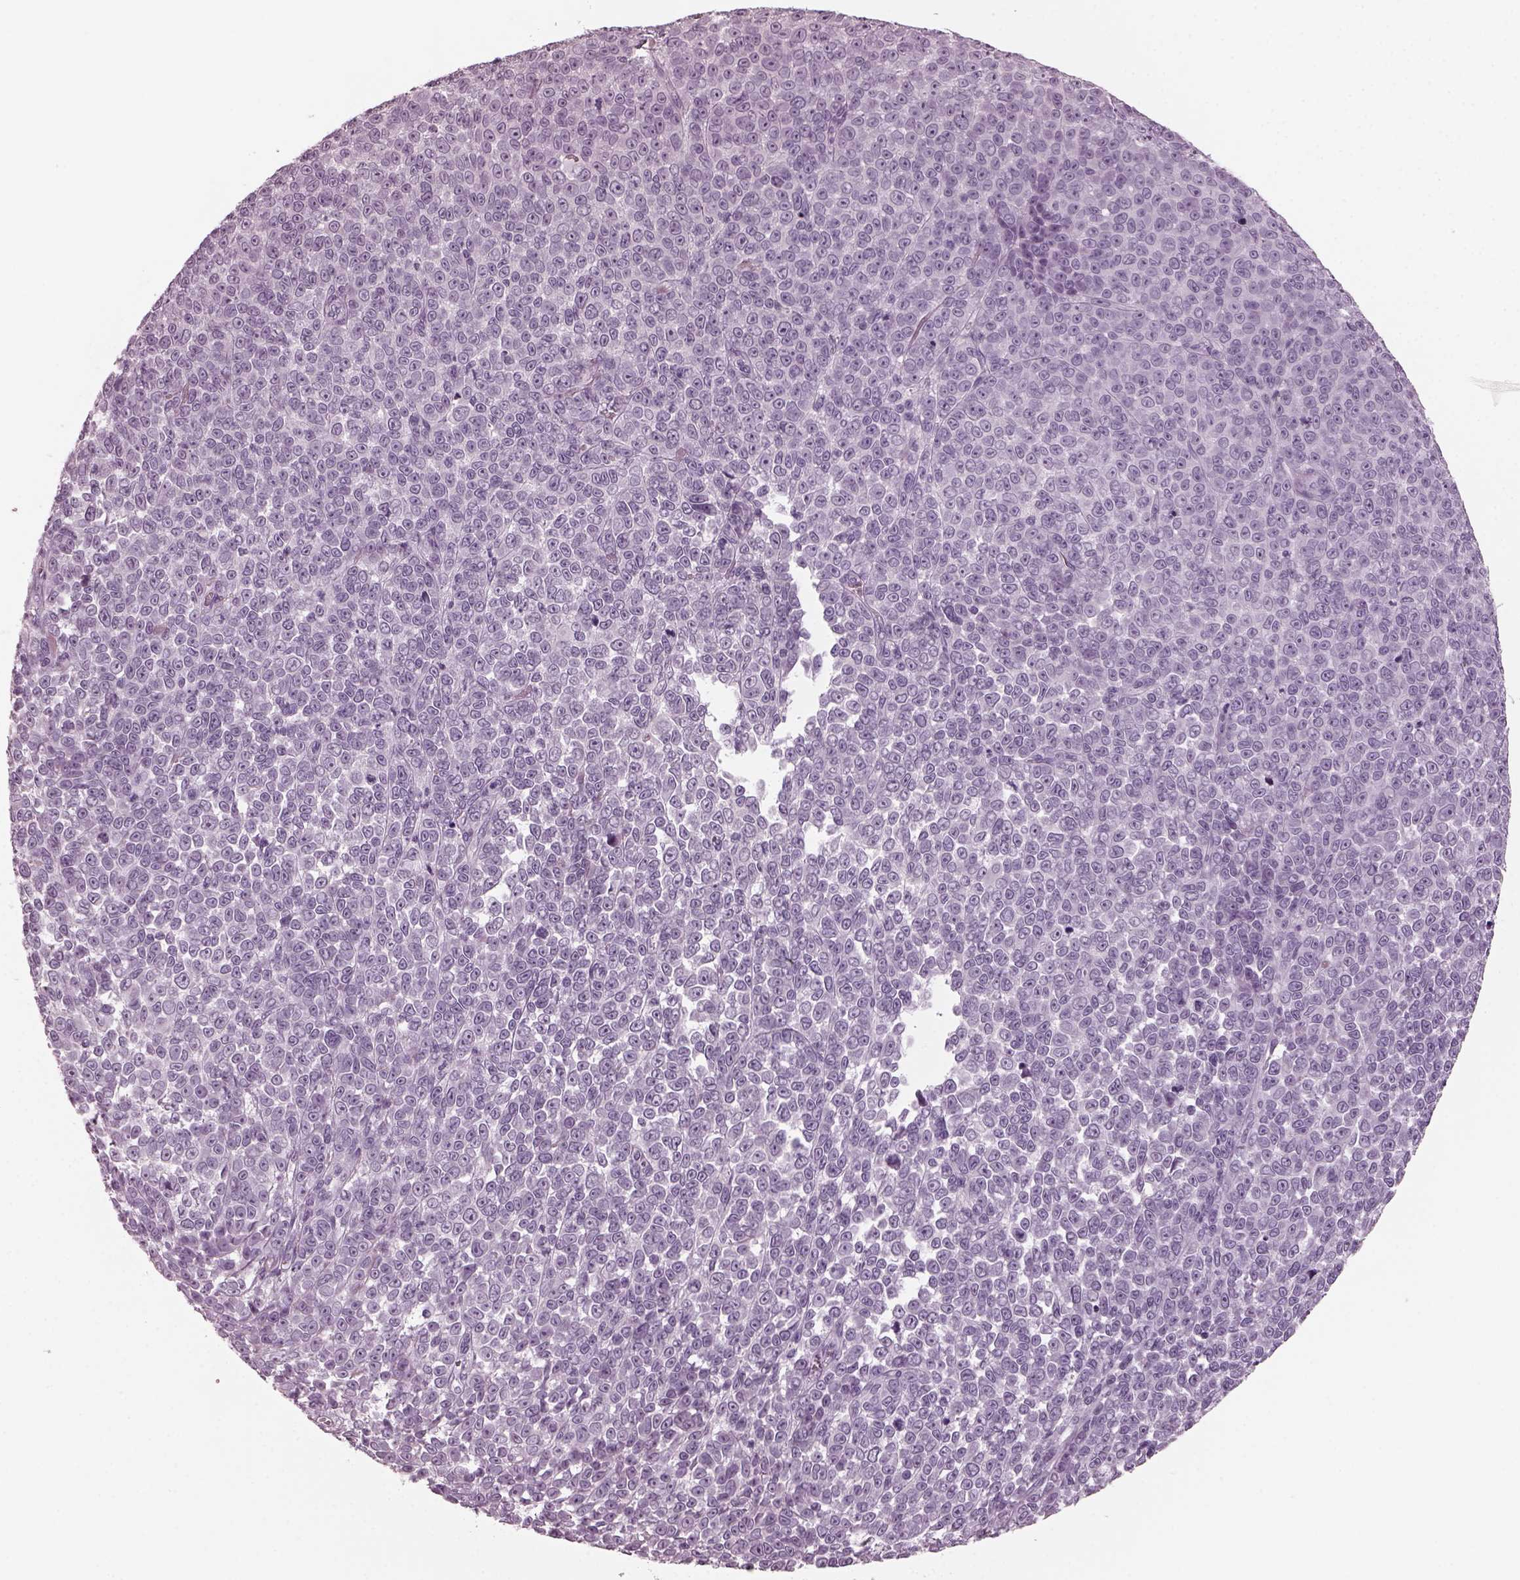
{"staining": {"intensity": "negative", "quantity": "none", "location": "none"}, "tissue": "melanoma", "cell_type": "Tumor cells", "image_type": "cancer", "snomed": [{"axis": "morphology", "description": "Malignant melanoma, NOS"}, {"axis": "topography", "description": "Skin"}], "caption": "Tumor cells show no significant expression in melanoma.", "gene": "RCVRN", "patient": {"sex": "female", "age": 95}}